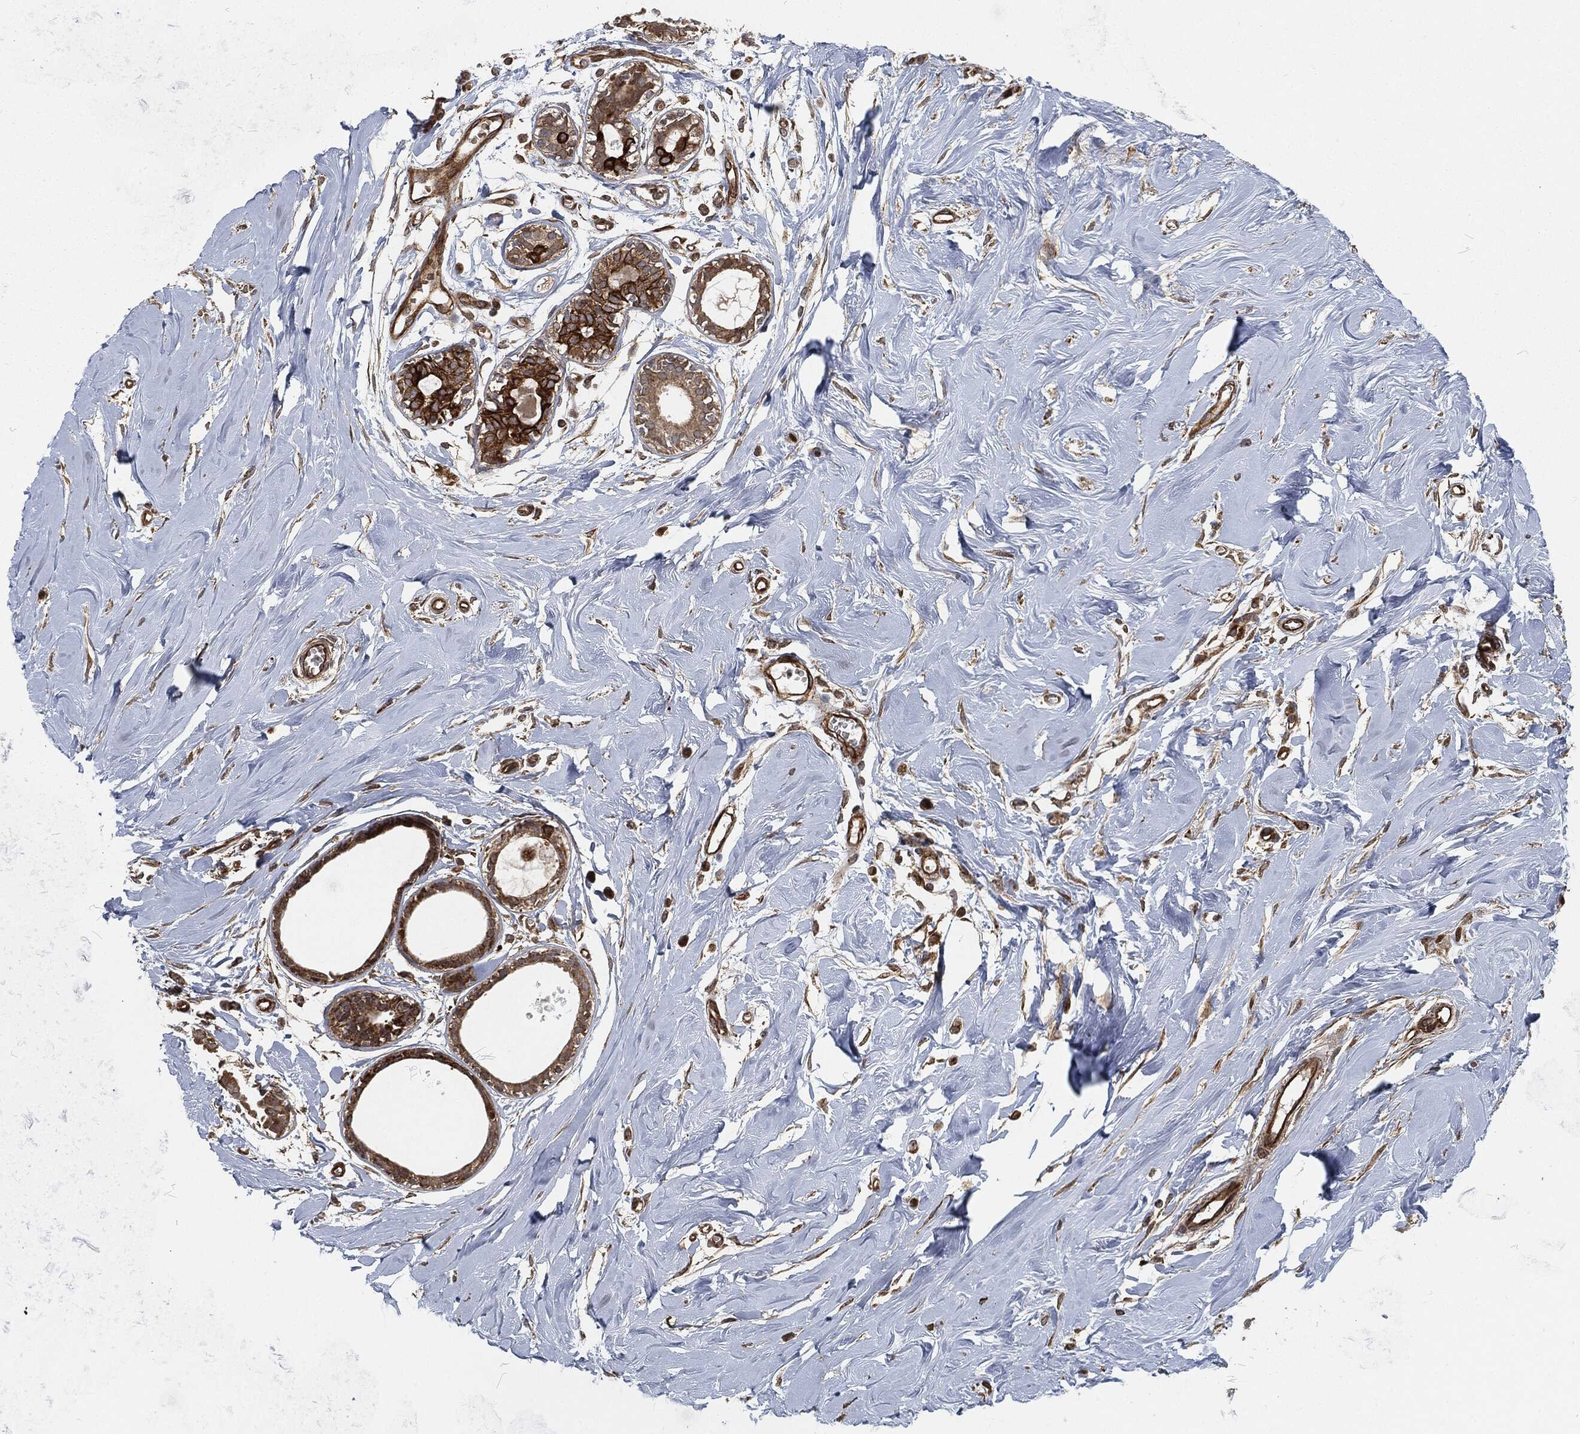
{"staining": {"intensity": "moderate", "quantity": "25%-75%", "location": "cytoplasmic/membranous"}, "tissue": "soft tissue", "cell_type": "Fibroblasts", "image_type": "normal", "snomed": [{"axis": "morphology", "description": "Normal tissue, NOS"}, {"axis": "topography", "description": "Breast"}], "caption": "Approximately 25%-75% of fibroblasts in unremarkable human soft tissue show moderate cytoplasmic/membranous protein staining as visualized by brown immunohistochemical staining.", "gene": "RFTN1", "patient": {"sex": "female", "age": 49}}